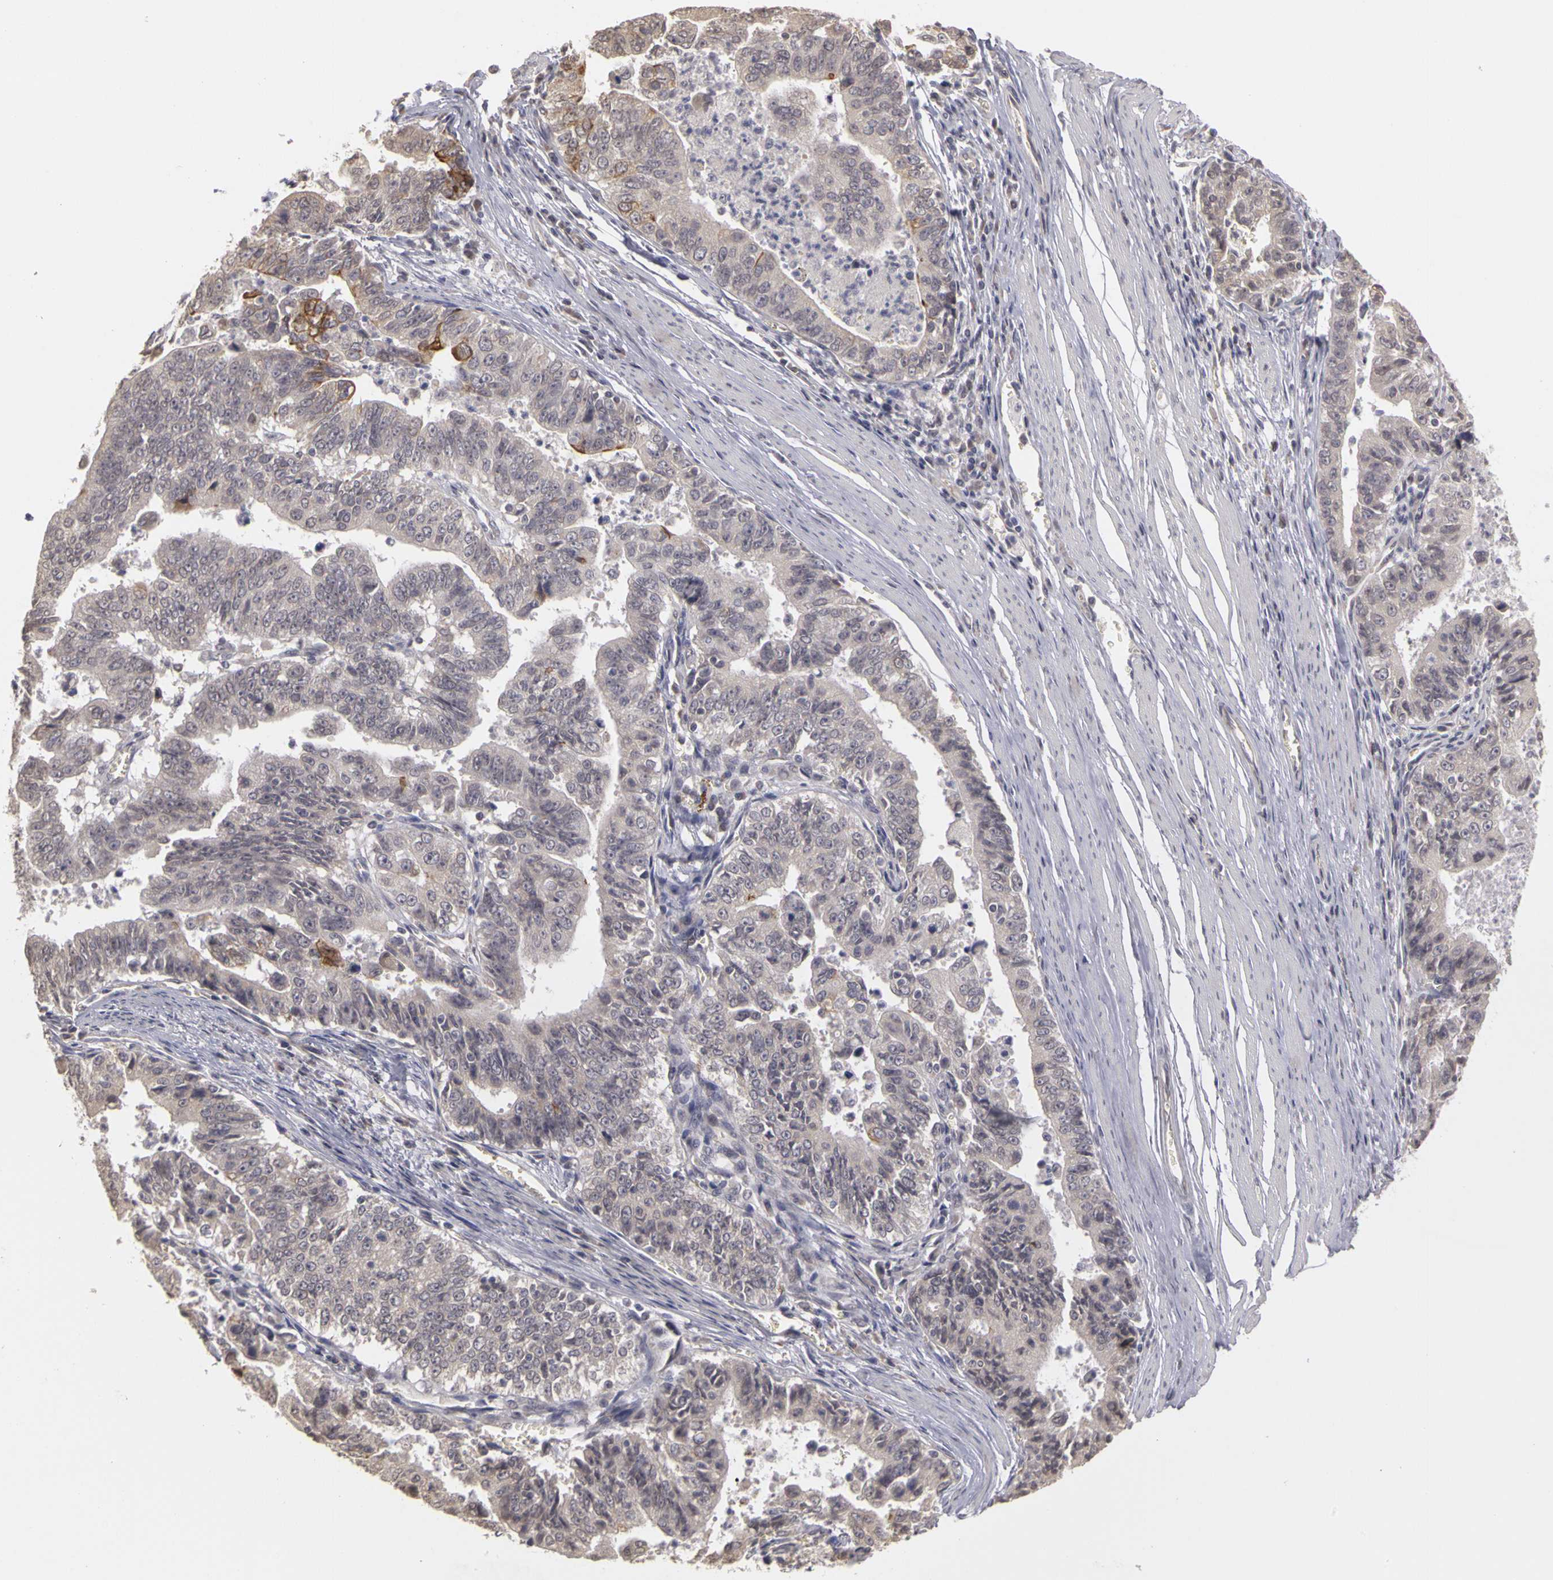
{"staining": {"intensity": "moderate", "quantity": "<25%", "location": "cytoplasmic/membranous"}, "tissue": "stomach cancer", "cell_type": "Tumor cells", "image_type": "cancer", "snomed": [{"axis": "morphology", "description": "Adenocarcinoma, NOS"}, {"axis": "topography", "description": "Stomach, upper"}], "caption": "Brown immunohistochemical staining in stomach cancer exhibits moderate cytoplasmic/membranous staining in approximately <25% of tumor cells.", "gene": "FRMD7", "patient": {"sex": "female", "age": 50}}